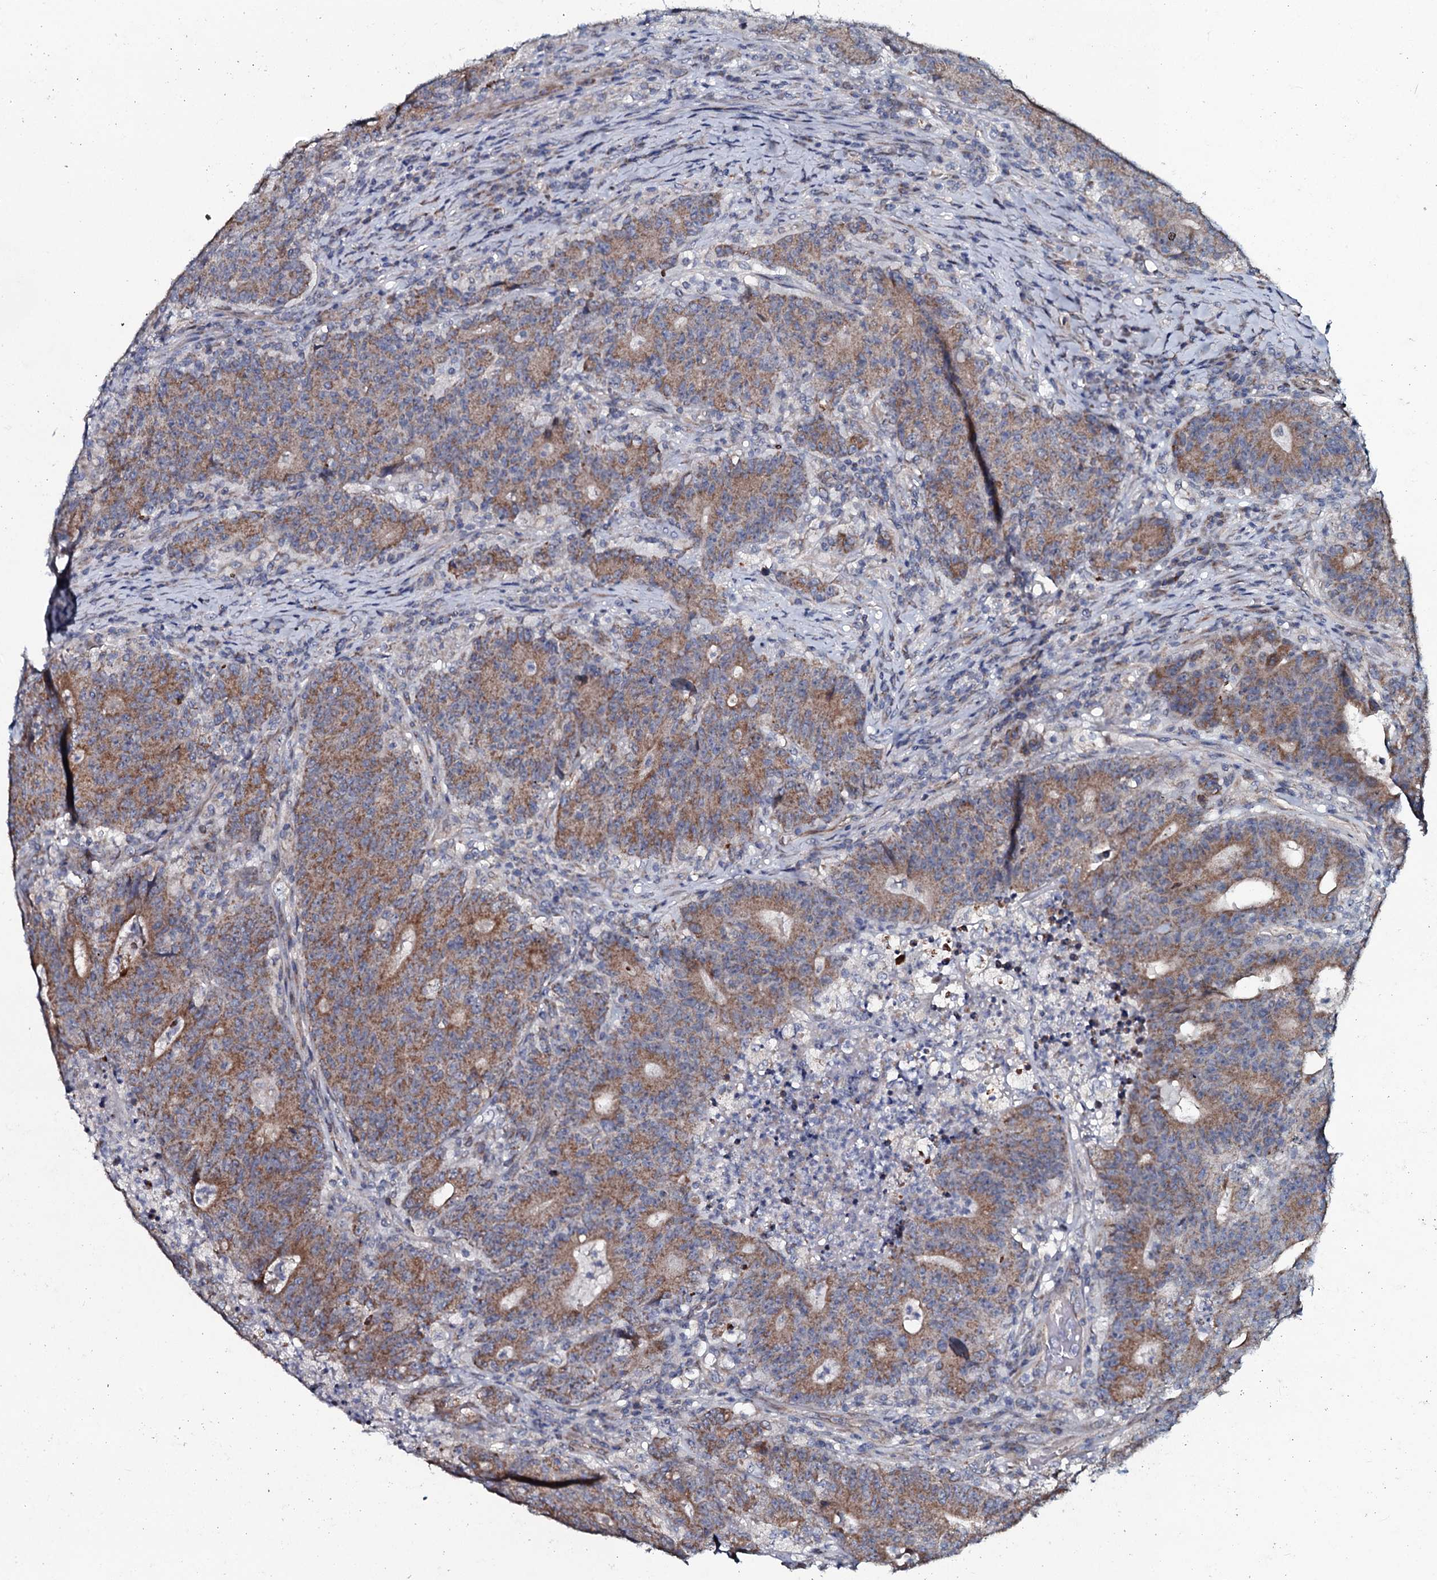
{"staining": {"intensity": "moderate", "quantity": ">75%", "location": "cytoplasmic/membranous"}, "tissue": "colorectal cancer", "cell_type": "Tumor cells", "image_type": "cancer", "snomed": [{"axis": "morphology", "description": "Adenocarcinoma, NOS"}, {"axis": "topography", "description": "Colon"}], "caption": "A histopathology image of human colorectal adenocarcinoma stained for a protein displays moderate cytoplasmic/membranous brown staining in tumor cells. Ihc stains the protein of interest in brown and the nuclei are stained blue.", "gene": "KCTD4", "patient": {"sex": "female", "age": 75}}